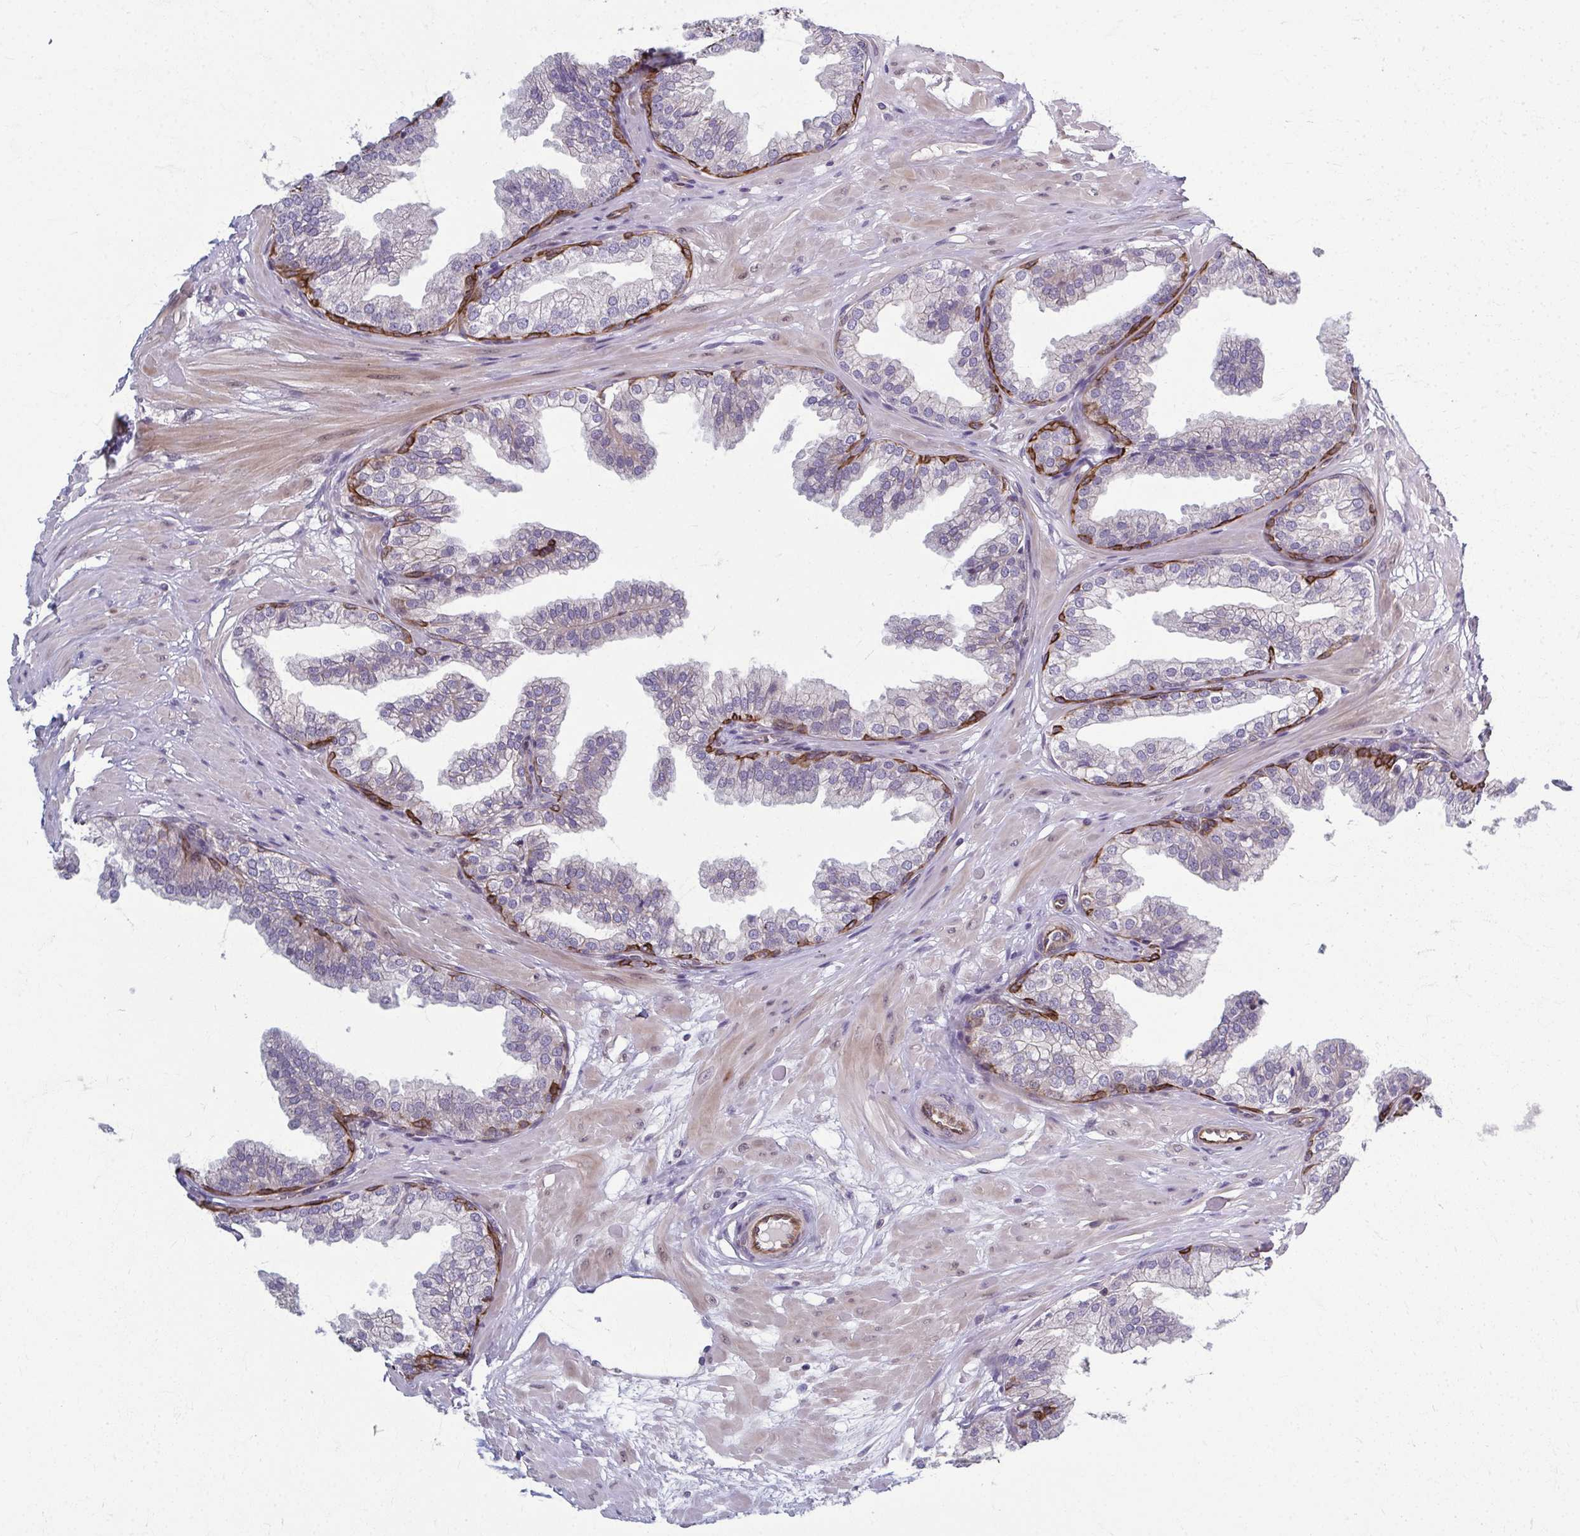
{"staining": {"intensity": "strong", "quantity": "<25%", "location": "cytoplasmic/membranous"}, "tissue": "prostate", "cell_type": "Glandular cells", "image_type": "normal", "snomed": [{"axis": "morphology", "description": "Normal tissue, NOS"}, {"axis": "topography", "description": "Prostate"}, {"axis": "topography", "description": "Peripheral nerve tissue"}], "caption": "Unremarkable prostate was stained to show a protein in brown. There is medium levels of strong cytoplasmic/membranous staining in approximately <25% of glandular cells.", "gene": "EID2B", "patient": {"sex": "male", "age": 55}}